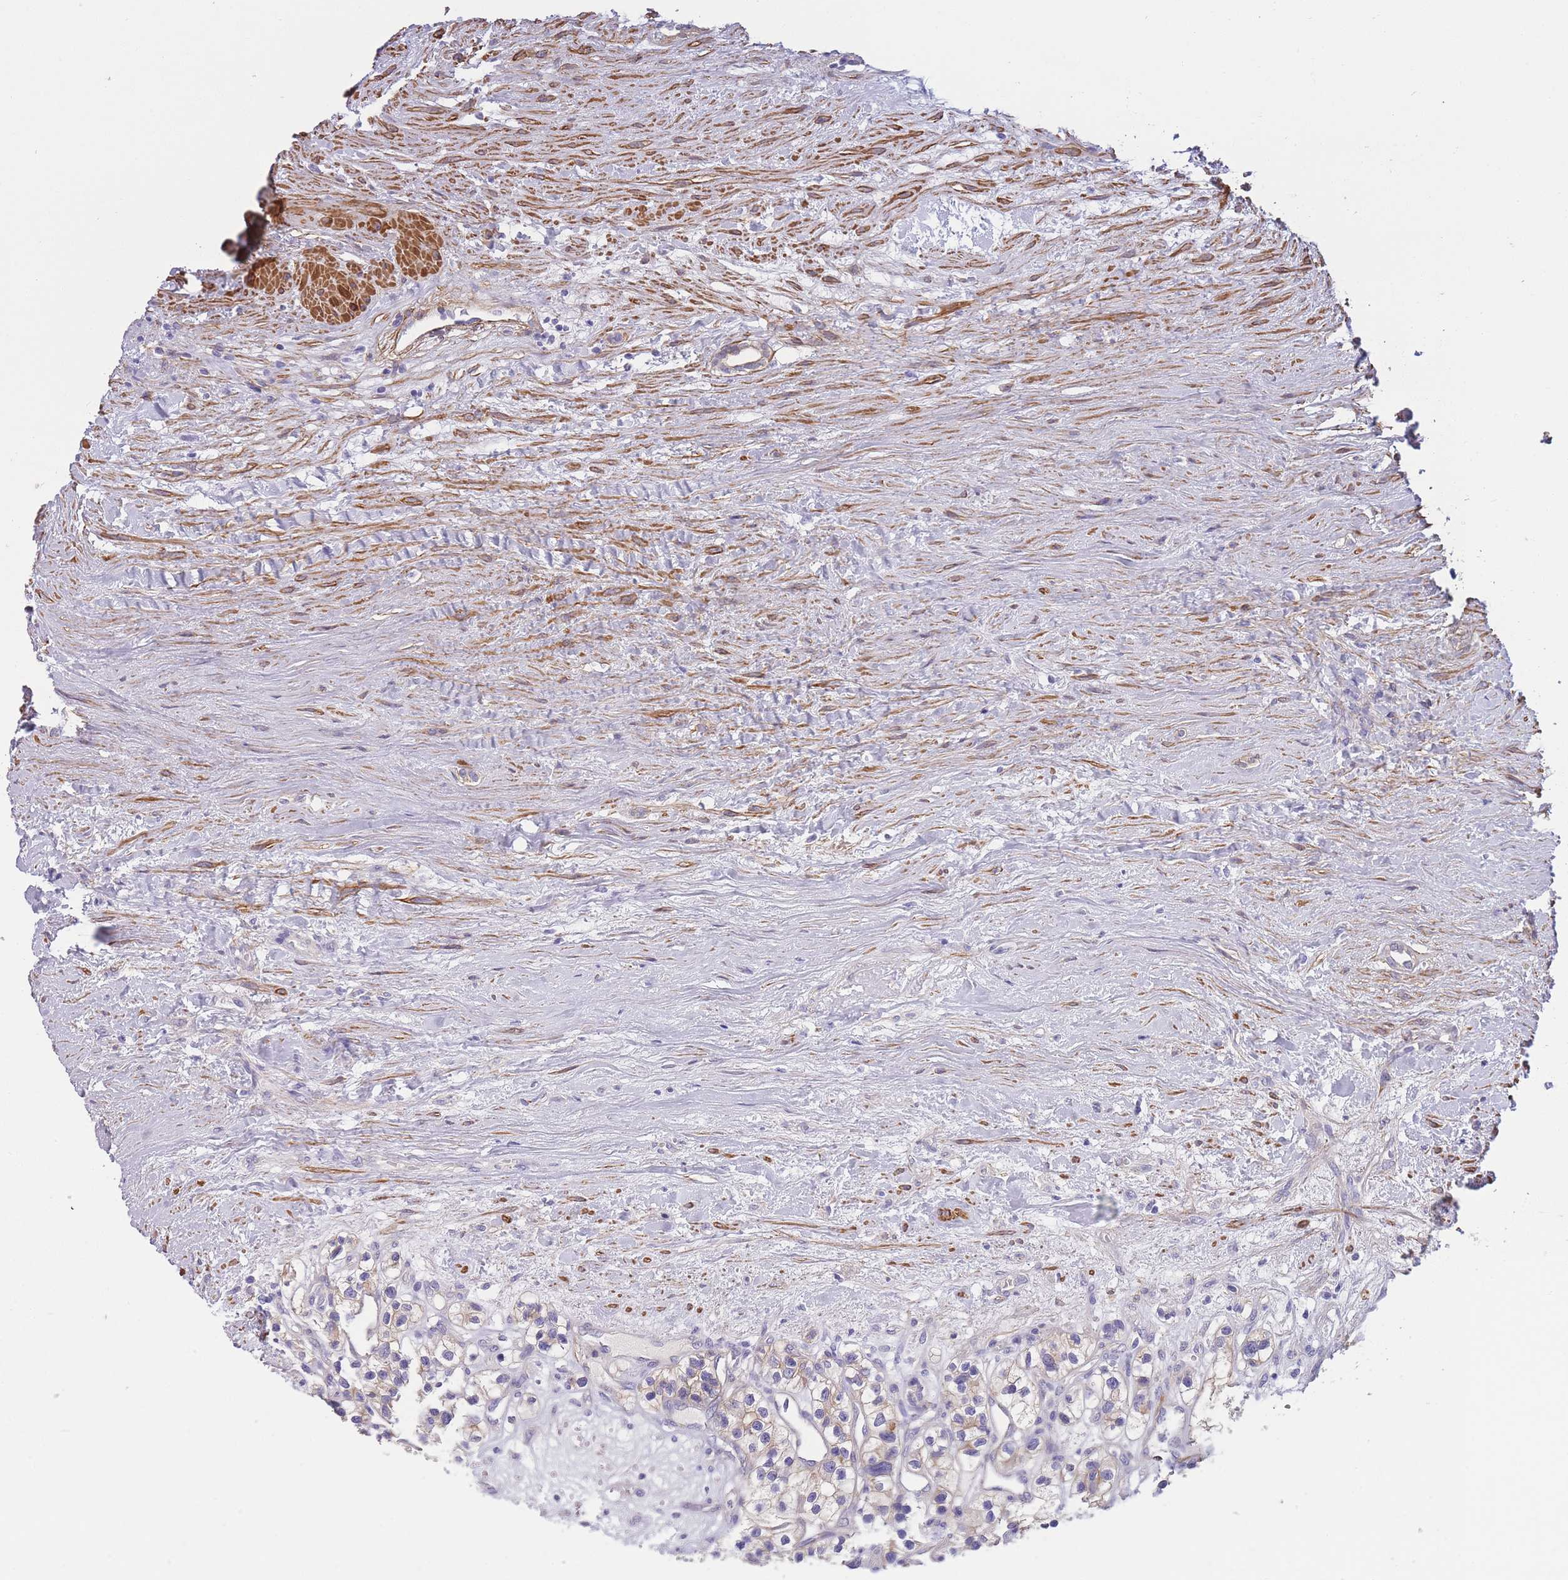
{"staining": {"intensity": "weak", "quantity": "<25%", "location": "cytoplasmic/membranous"}, "tissue": "renal cancer", "cell_type": "Tumor cells", "image_type": "cancer", "snomed": [{"axis": "morphology", "description": "Adenocarcinoma, NOS"}, {"axis": "topography", "description": "Kidney"}], "caption": "Human renal cancer stained for a protein using immunohistochemistry (IHC) exhibits no expression in tumor cells.", "gene": "FAM124A", "patient": {"sex": "female", "age": 57}}